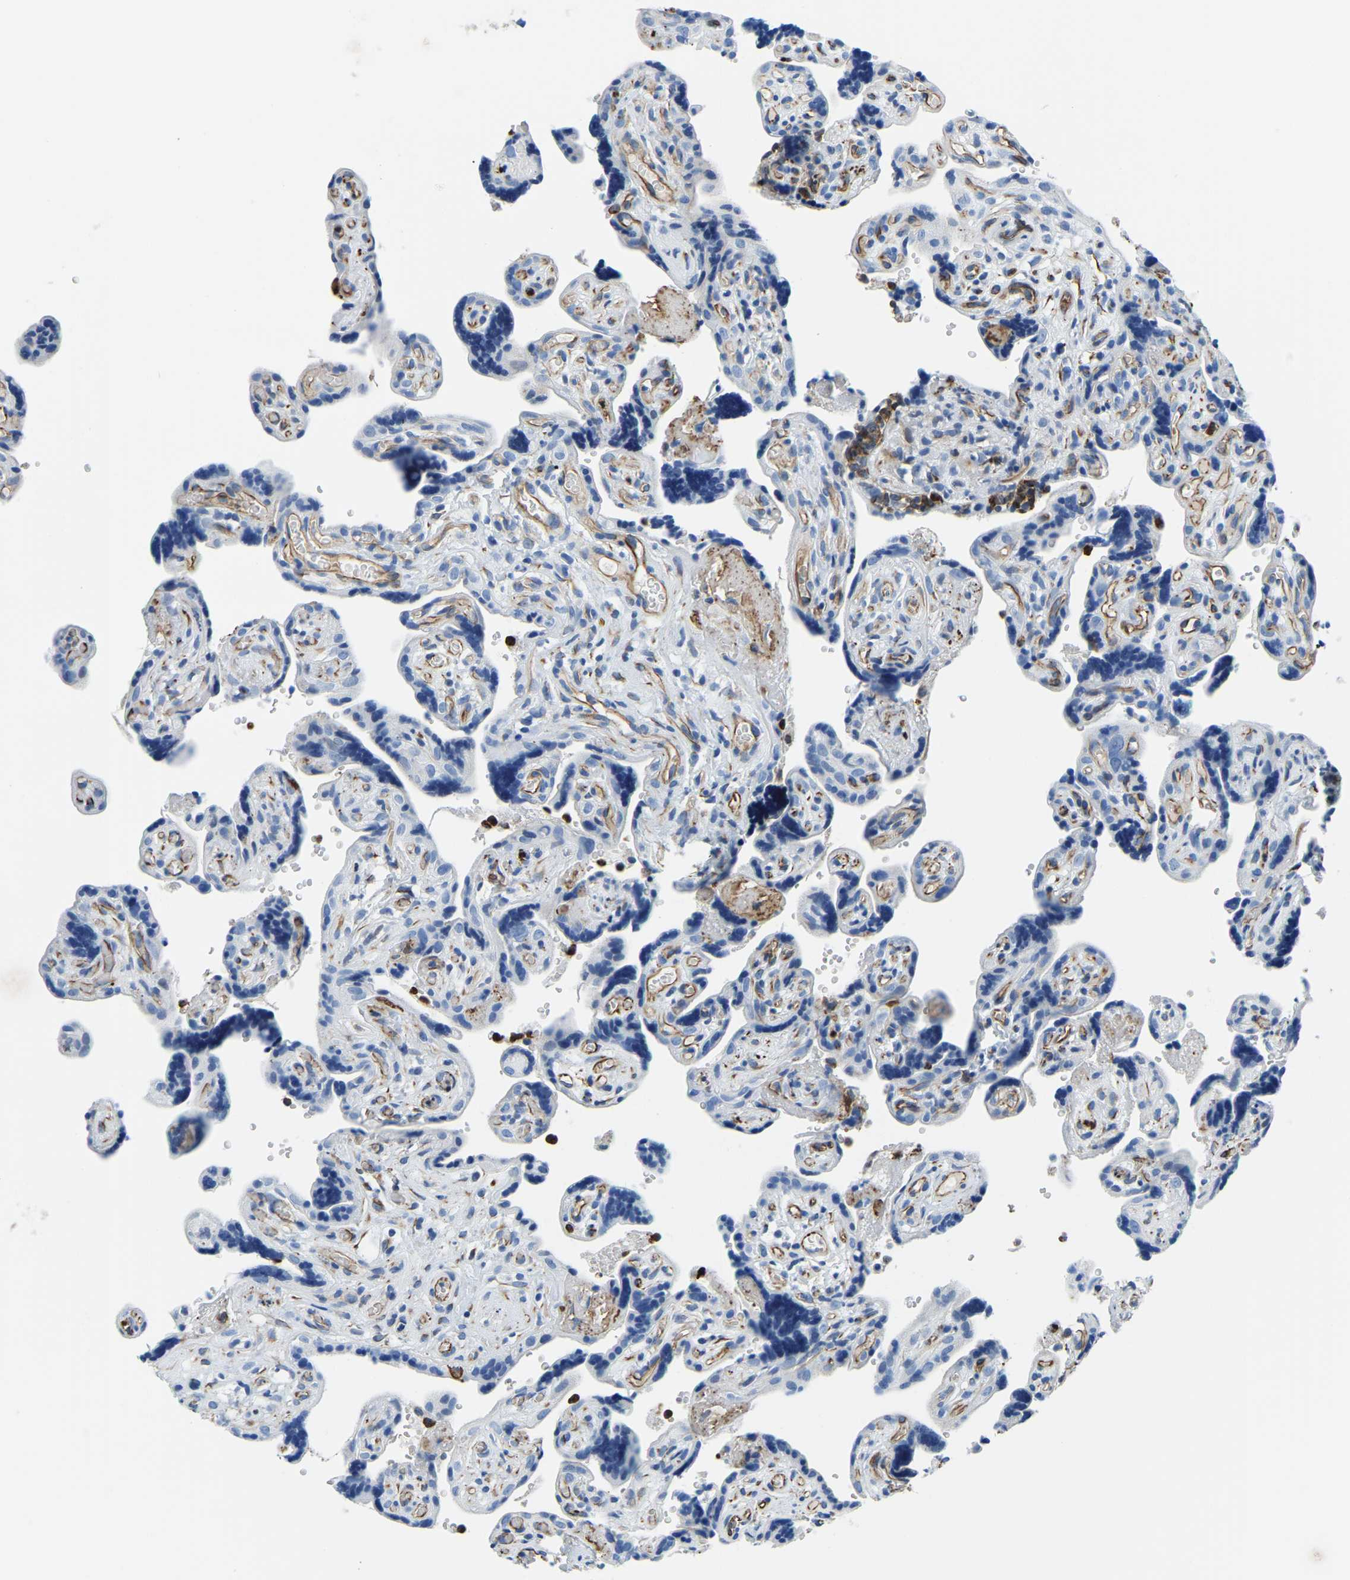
{"staining": {"intensity": "weak", "quantity": "<25%", "location": "cytoplasmic/membranous"}, "tissue": "placenta", "cell_type": "Decidual cells", "image_type": "normal", "snomed": [{"axis": "morphology", "description": "Normal tissue, NOS"}, {"axis": "topography", "description": "Placenta"}], "caption": "Decidual cells are negative for brown protein staining in benign placenta. (DAB immunohistochemistry with hematoxylin counter stain).", "gene": "MS4A3", "patient": {"sex": "female", "age": 30}}